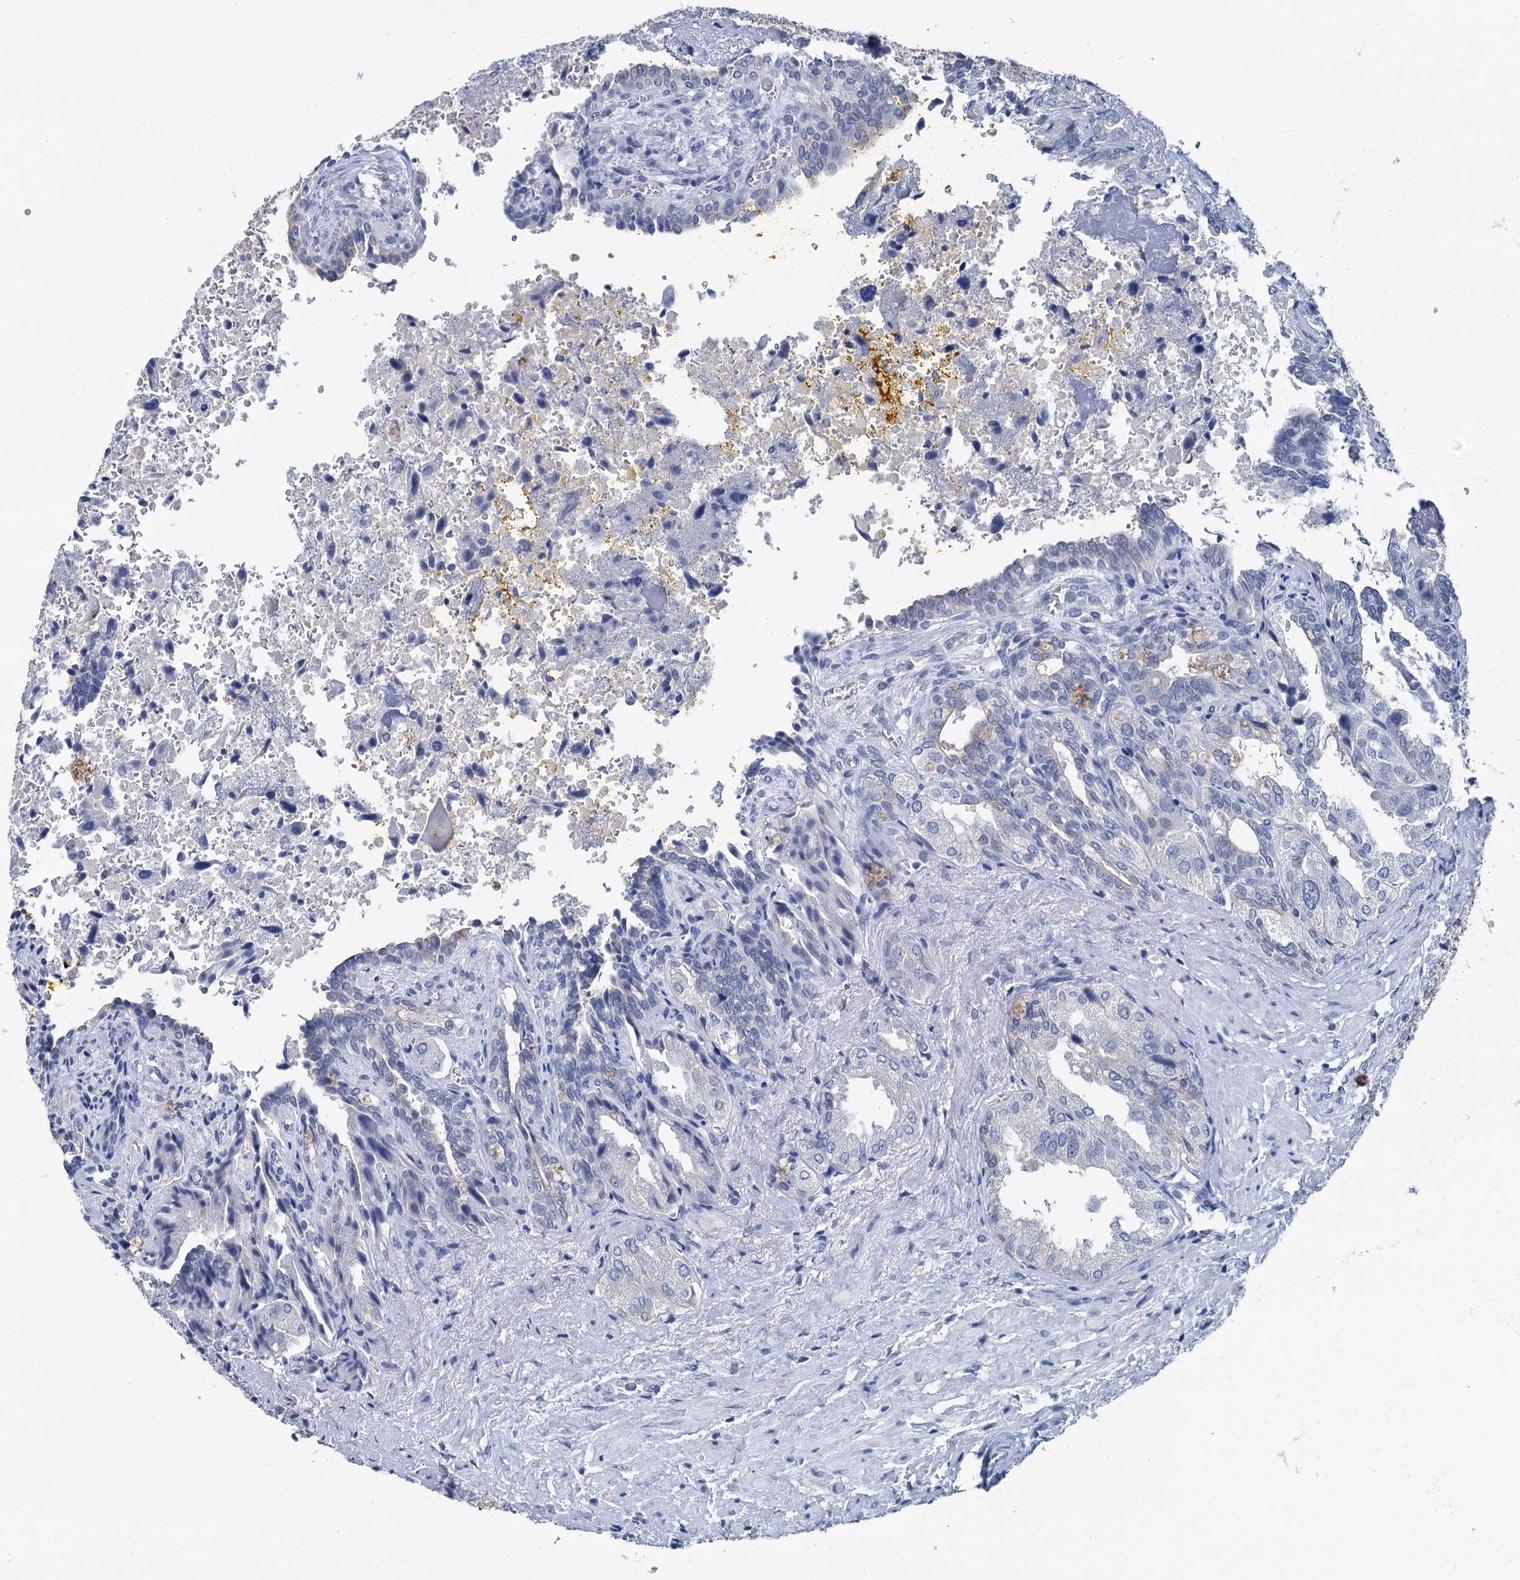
{"staining": {"intensity": "negative", "quantity": "none", "location": "none"}, "tissue": "seminal vesicle", "cell_type": "Glandular cells", "image_type": "normal", "snomed": [{"axis": "morphology", "description": "Normal tissue, NOS"}, {"axis": "topography", "description": "Seminal veicle"}], "caption": "Benign seminal vesicle was stained to show a protein in brown. There is no significant staining in glandular cells.", "gene": "MIOX", "patient": {"sex": "male", "age": 63}}